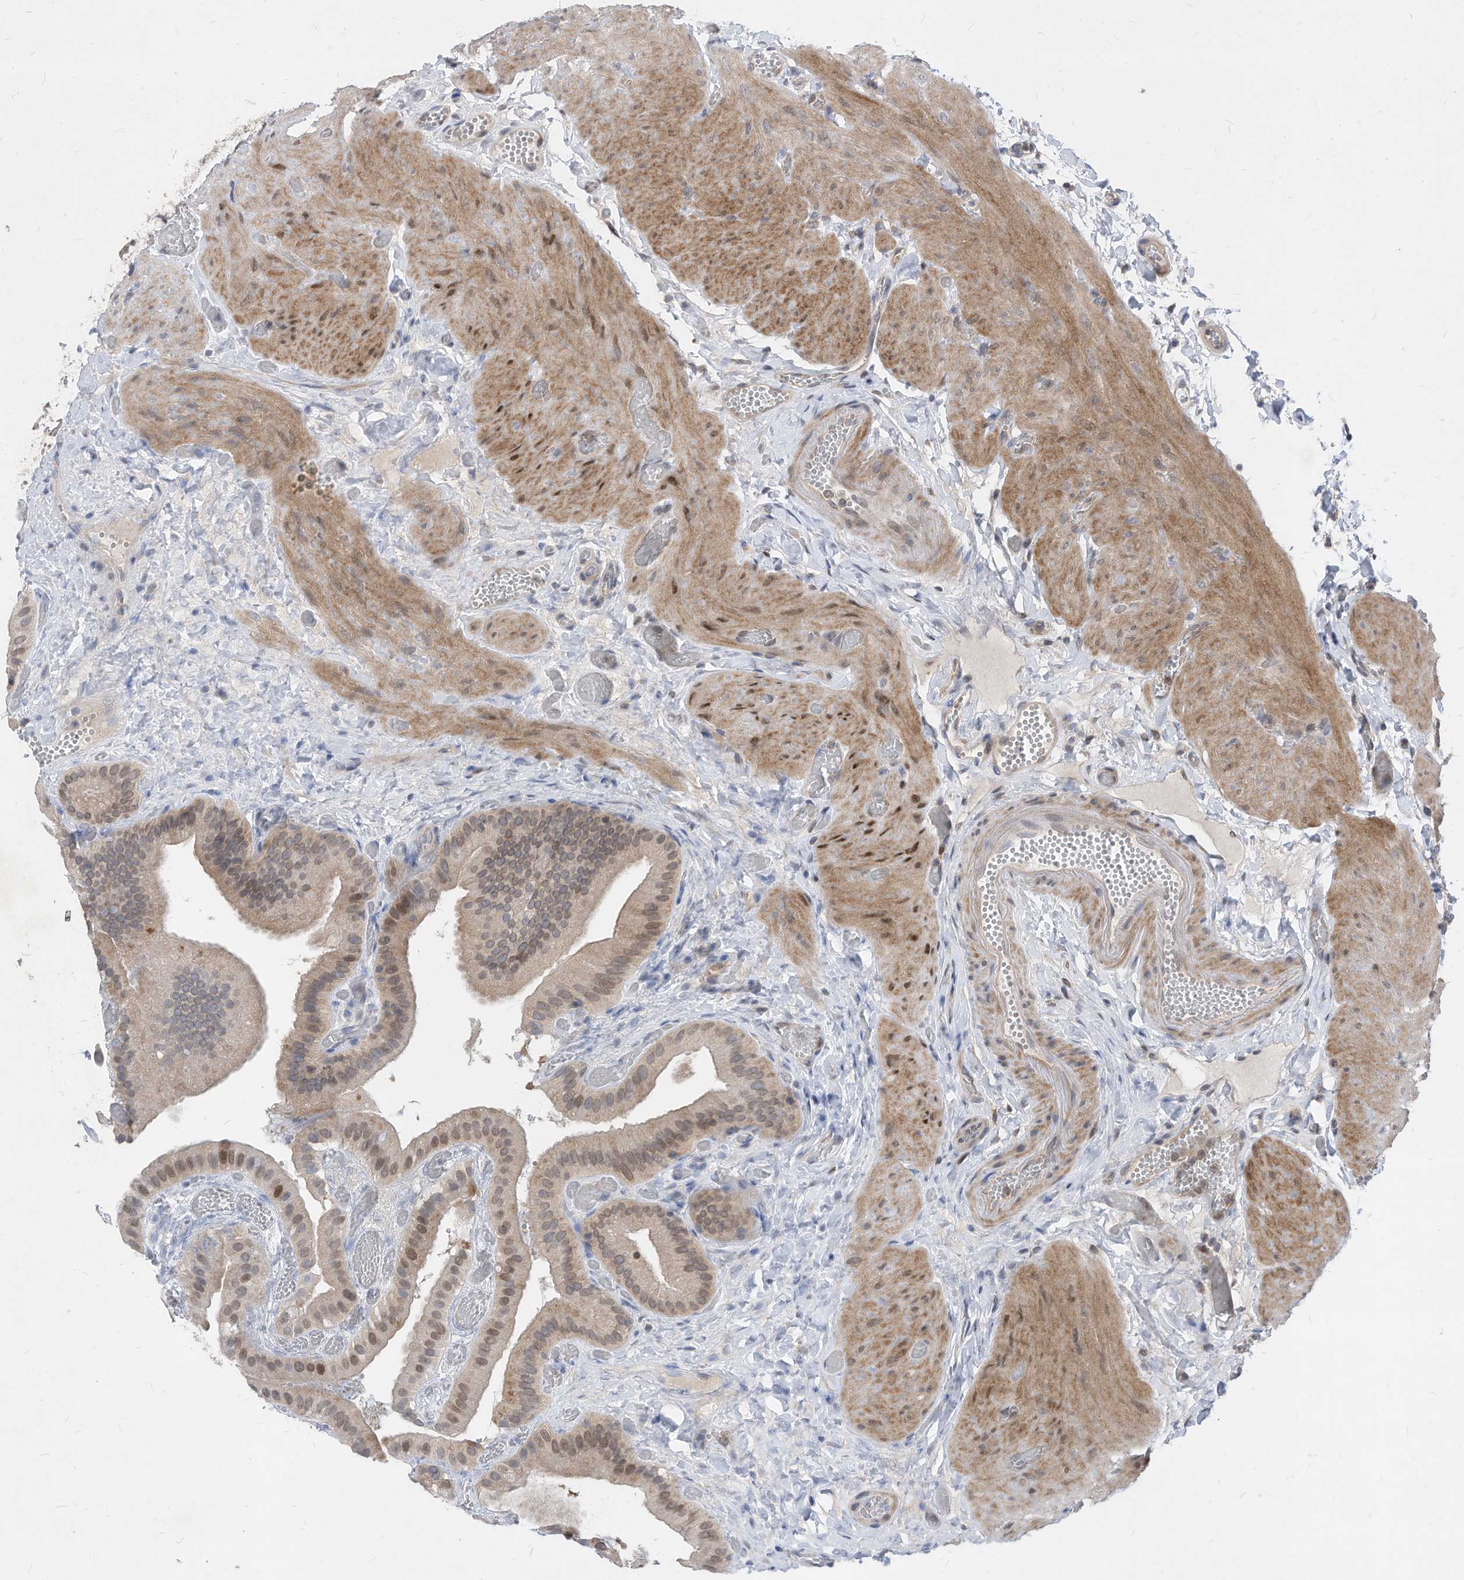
{"staining": {"intensity": "moderate", "quantity": "25%-75%", "location": "cytoplasmic/membranous,nuclear"}, "tissue": "gallbladder", "cell_type": "Glandular cells", "image_type": "normal", "snomed": [{"axis": "morphology", "description": "Normal tissue, NOS"}, {"axis": "topography", "description": "Gallbladder"}], "caption": "IHC (DAB) staining of benign gallbladder displays moderate cytoplasmic/membranous,nuclear protein positivity in approximately 25%-75% of glandular cells.", "gene": "KPNB1", "patient": {"sex": "female", "age": 64}}